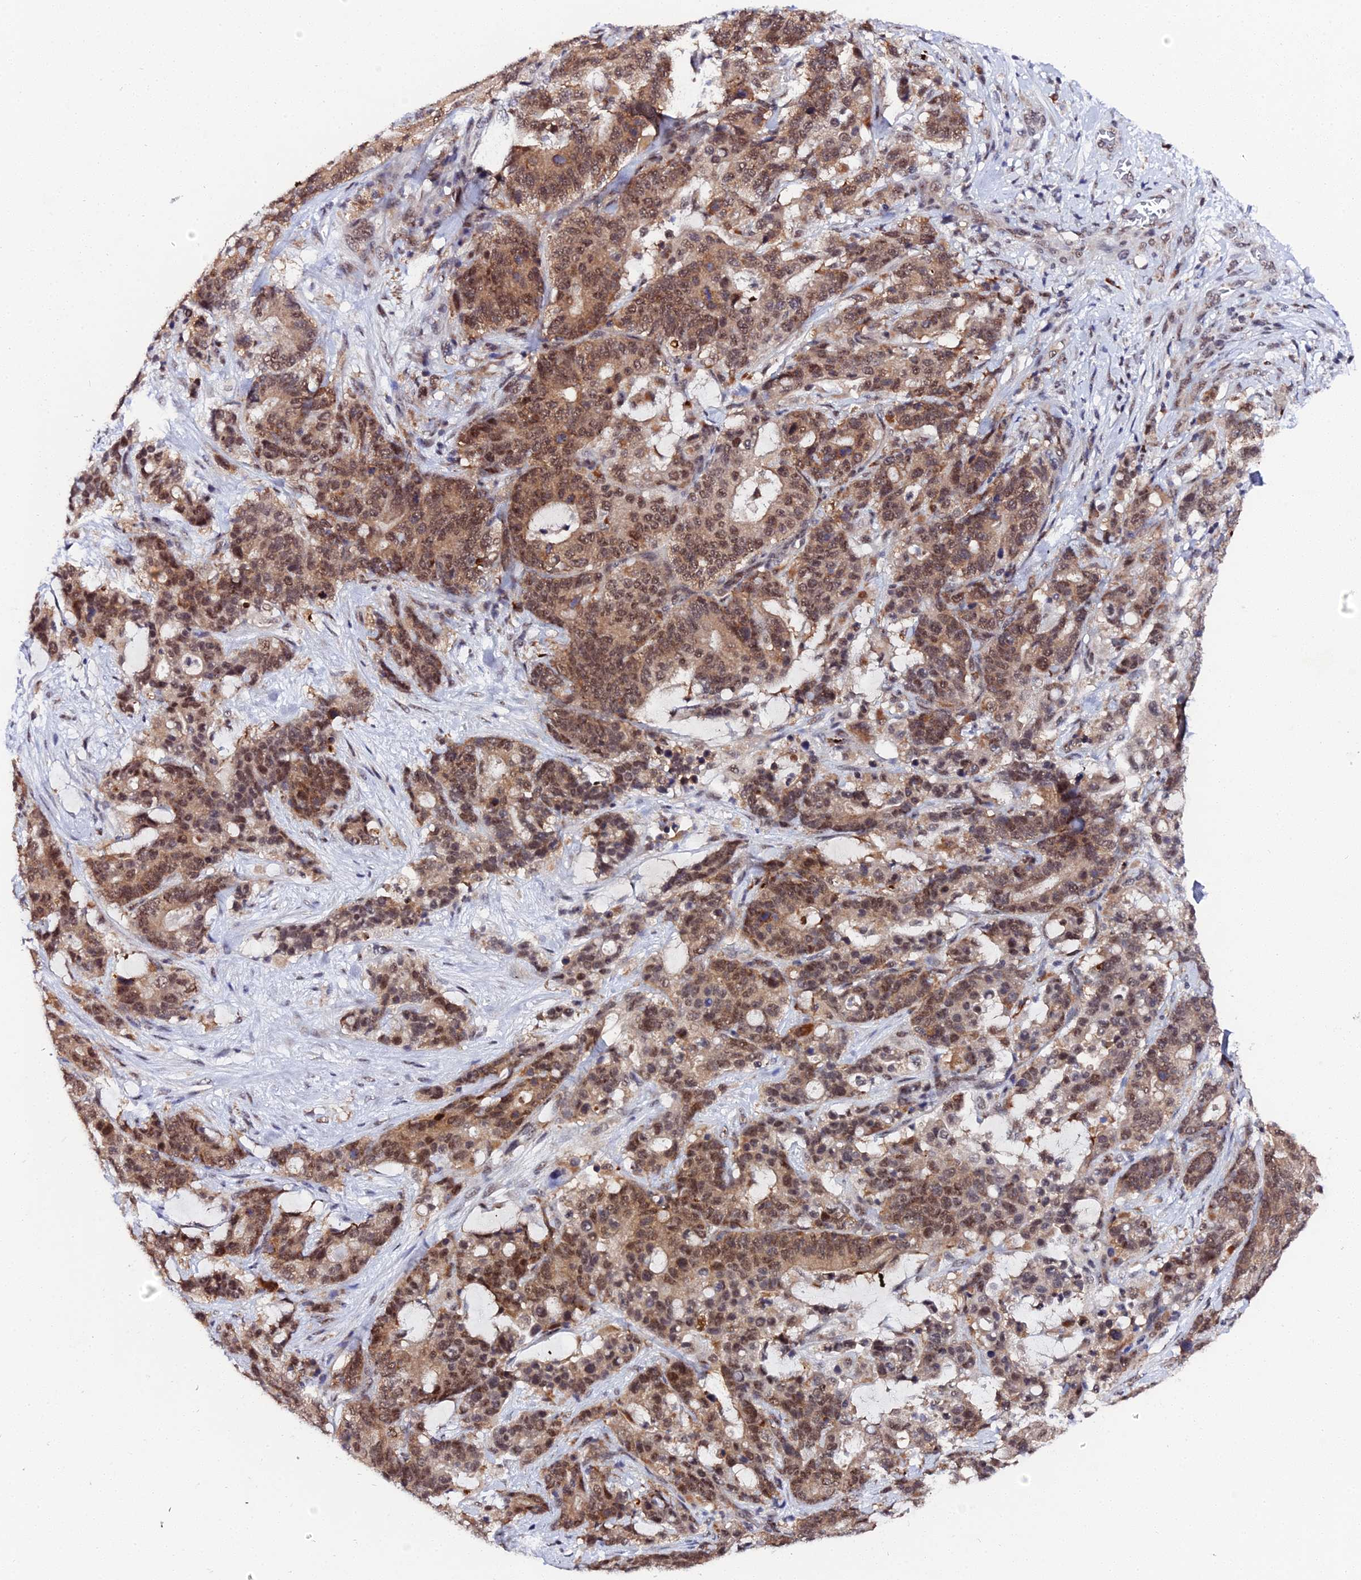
{"staining": {"intensity": "moderate", "quantity": ">75%", "location": "cytoplasmic/membranous,nuclear"}, "tissue": "stomach cancer", "cell_type": "Tumor cells", "image_type": "cancer", "snomed": [{"axis": "morphology", "description": "Normal tissue, NOS"}, {"axis": "morphology", "description": "Adenocarcinoma, NOS"}, {"axis": "topography", "description": "Stomach"}], "caption": "Adenocarcinoma (stomach) stained with a brown dye displays moderate cytoplasmic/membranous and nuclear positive expression in about >75% of tumor cells.", "gene": "MAGOHB", "patient": {"sex": "female", "age": 64}}